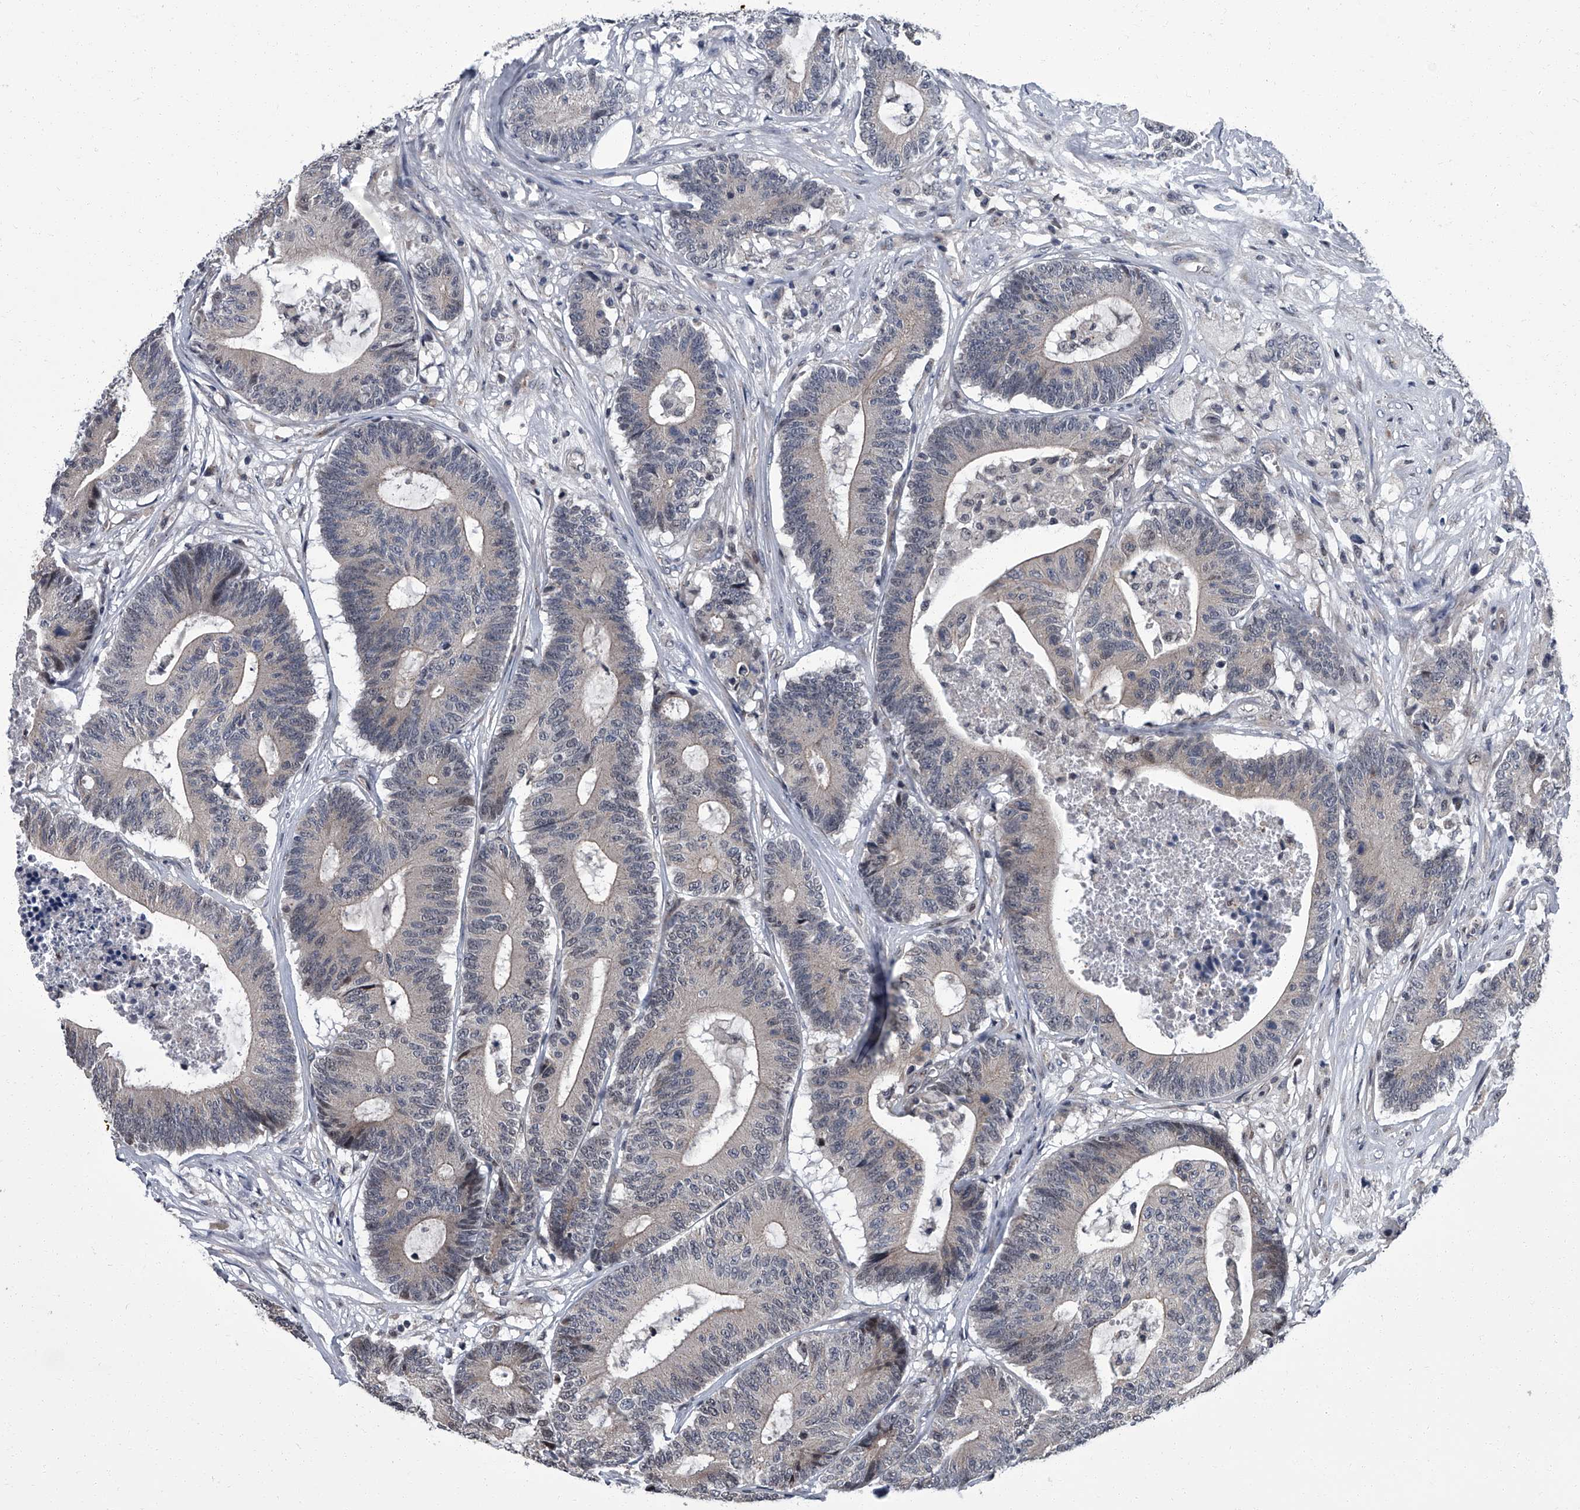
{"staining": {"intensity": "negative", "quantity": "none", "location": "none"}, "tissue": "colorectal cancer", "cell_type": "Tumor cells", "image_type": "cancer", "snomed": [{"axis": "morphology", "description": "Adenocarcinoma, NOS"}, {"axis": "topography", "description": "Colon"}], "caption": "There is no significant staining in tumor cells of adenocarcinoma (colorectal).", "gene": "ZNF274", "patient": {"sex": "female", "age": 84}}